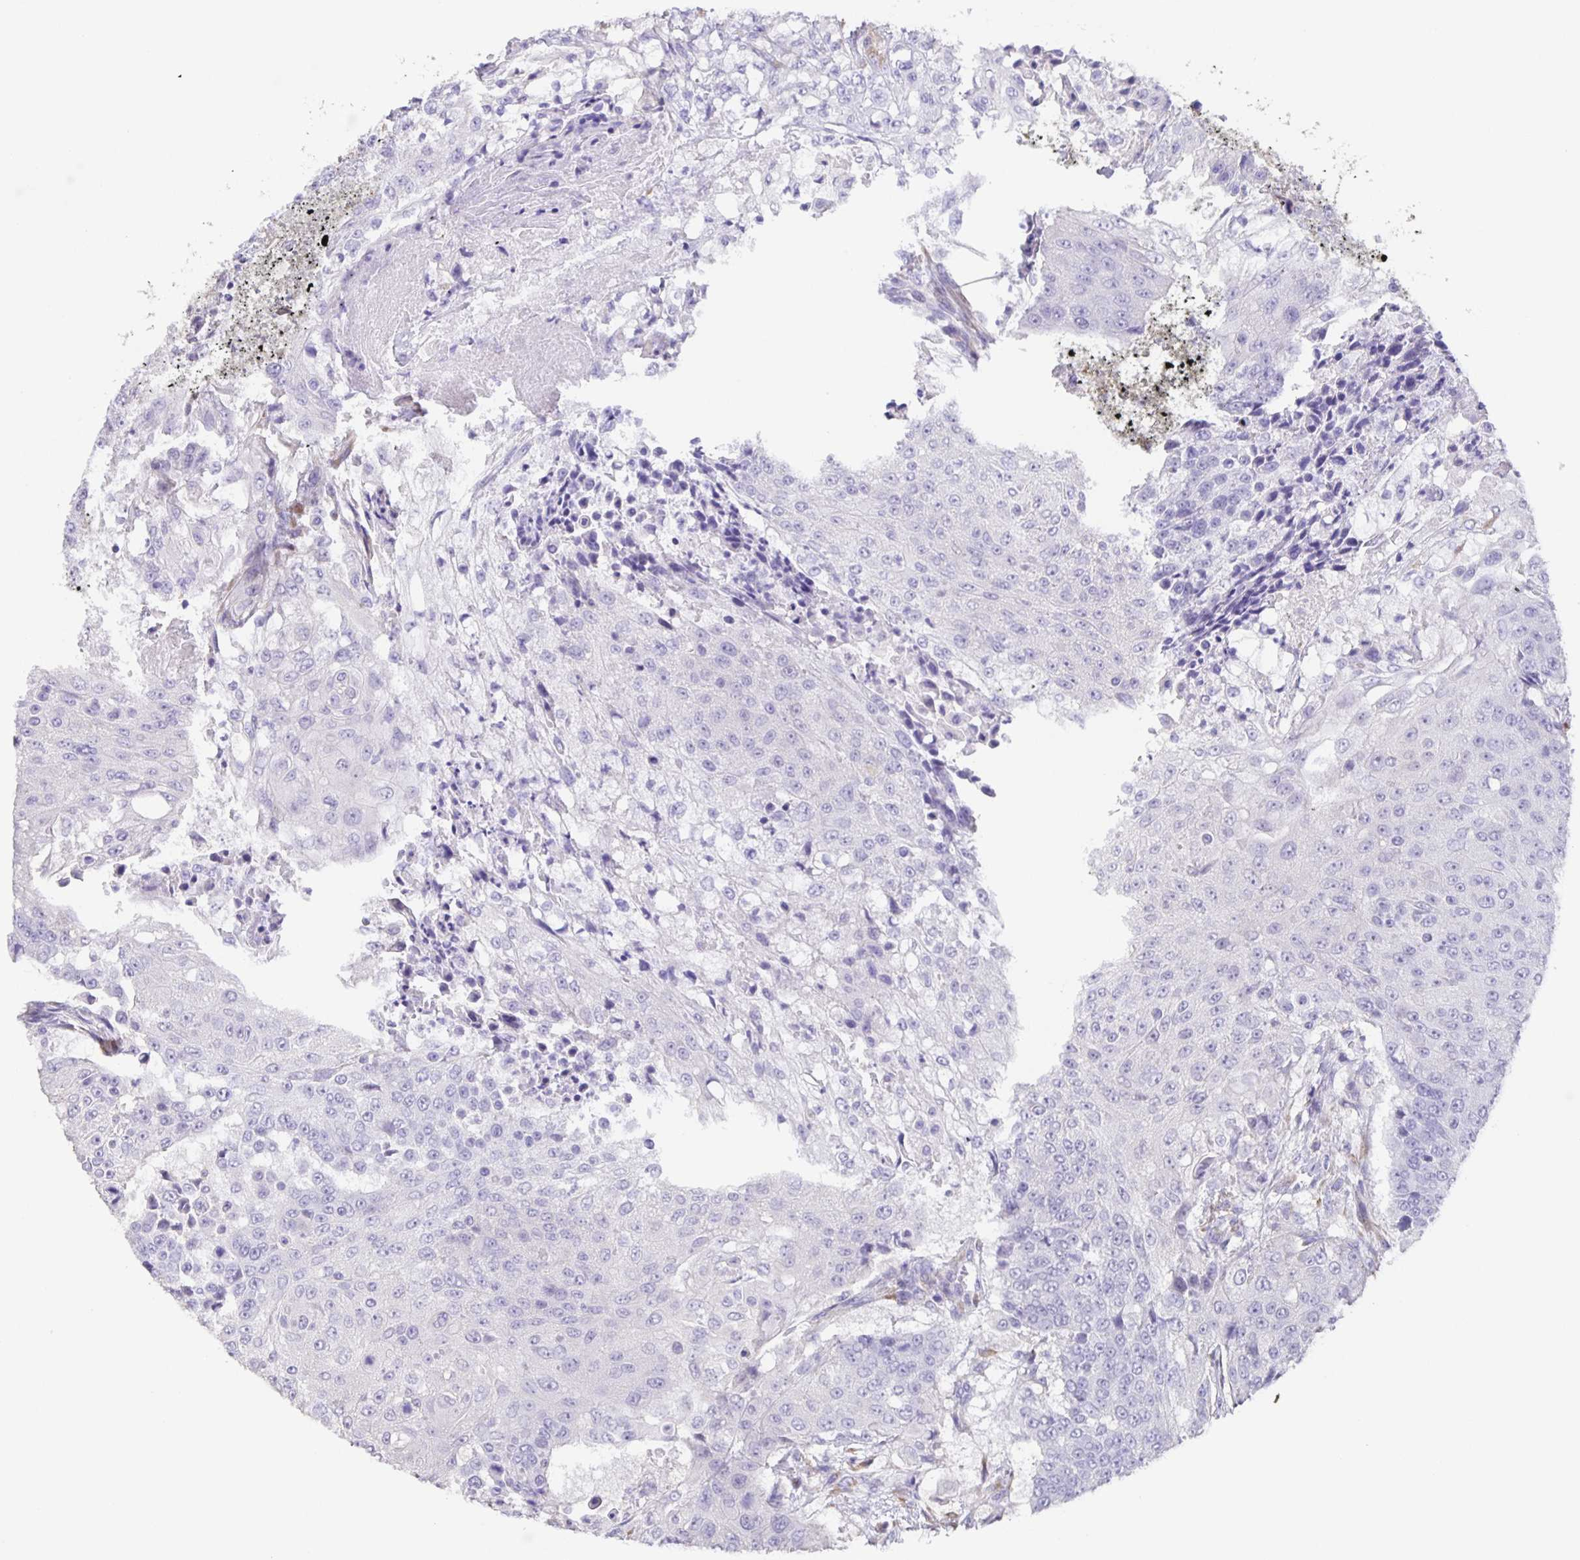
{"staining": {"intensity": "negative", "quantity": "none", "location": "none"}, "tissue": "urothelial cancer", "cell_type": "Tumor cells", "image_type": "cancer", "snomed": [{"axis": "morphology", "description": "Urothelial carcinoma, High grade"}, {"axis": "topography", "description": "Urinary bladder"}], "caption": "This is an IHC histopathology image of human urothelial carcinoma (high-grade). There is no expression in tumor cells.", "gene": "PRR36", "patient": {"sex": "female", "age": 63}}